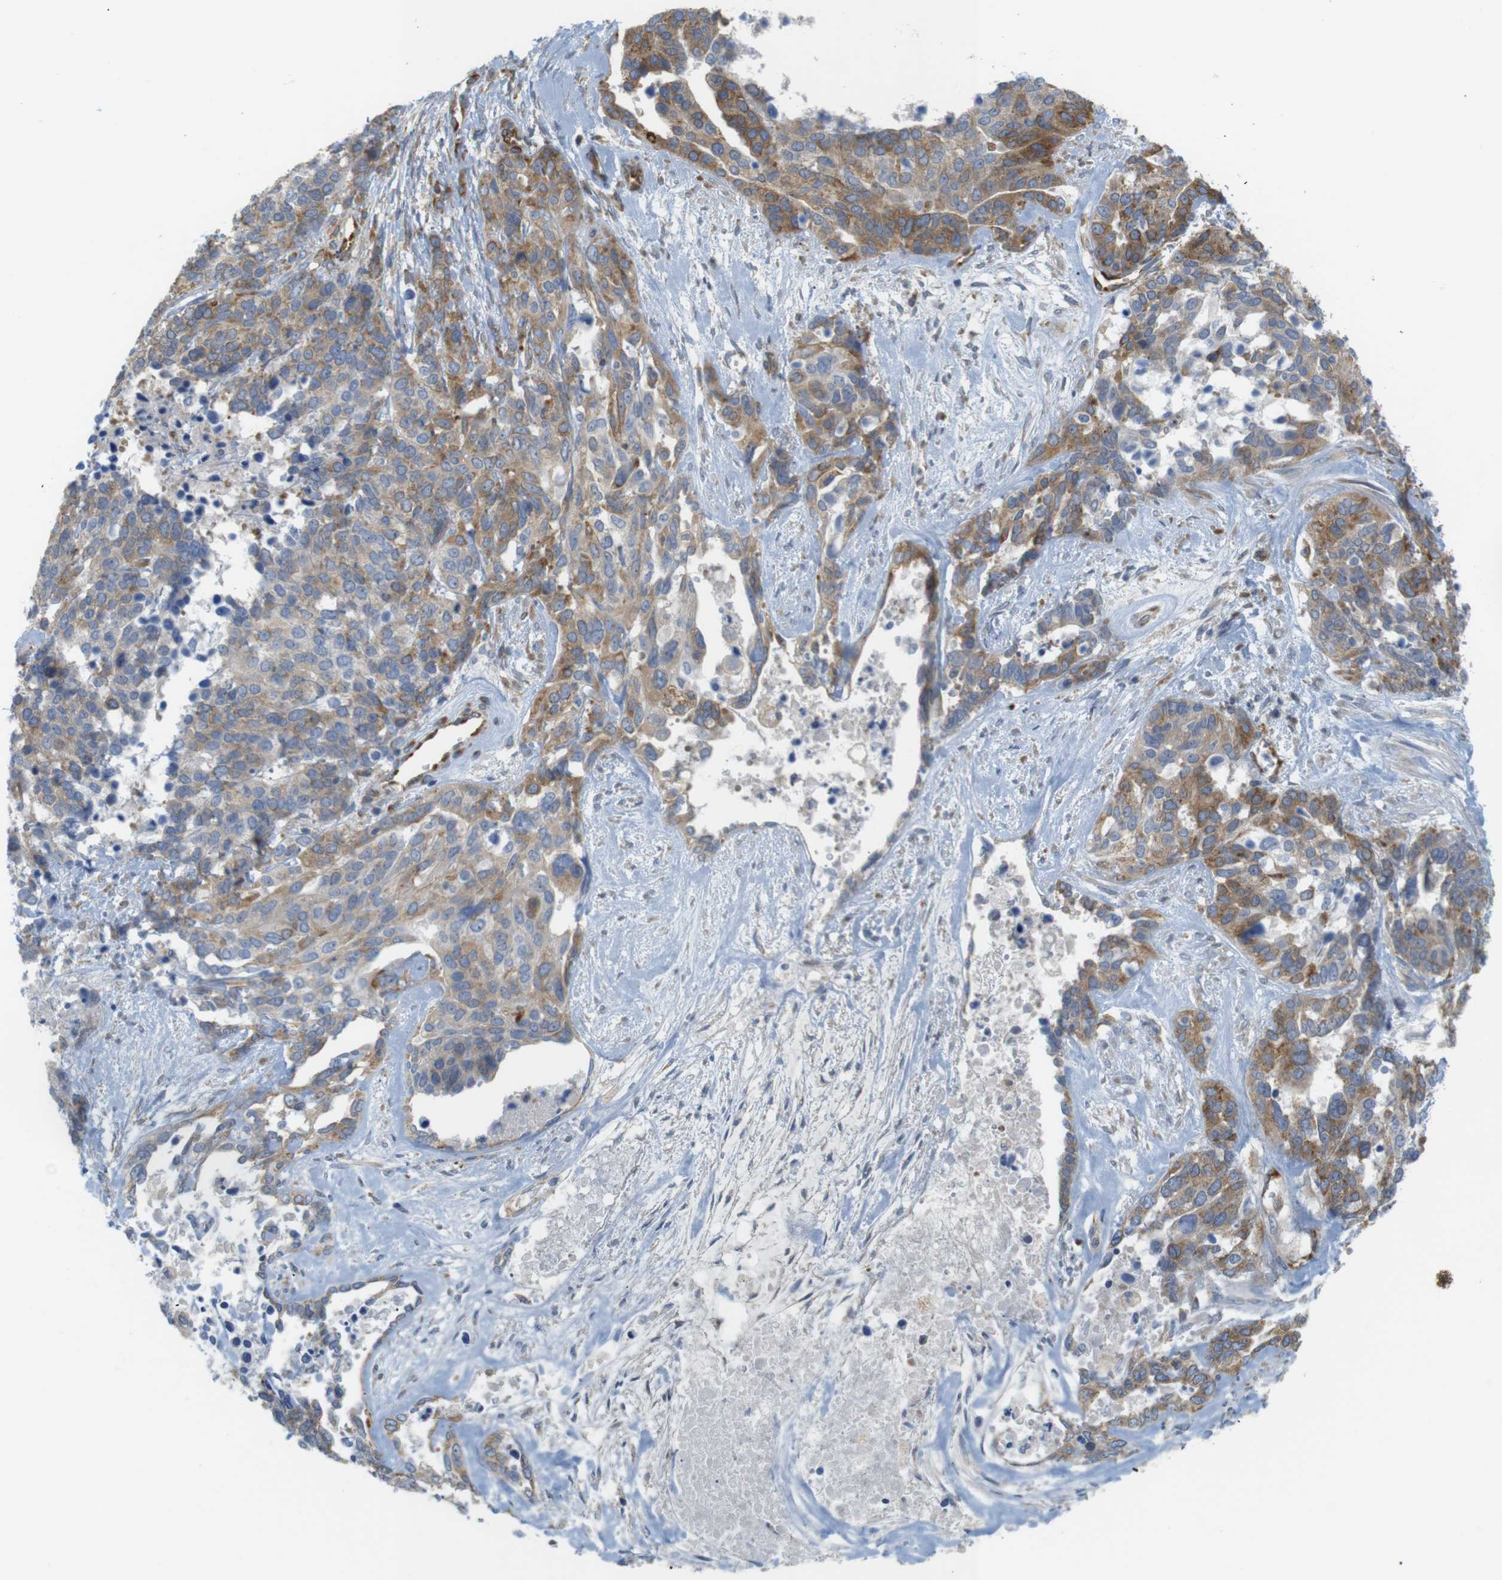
{"staining": {"intensity": "moderate", "quantity": ">75%", "location": "cytoplasmic/membranous"}, "tissue": "ovarian cancer", "cell_type": "Tumor cells", "image_type": "cancer", "snomed": [{"axis": "morphology", "description": "Cystadenocarcinoma, serous, NOS"}, {"axis": "topography", "description": "Ovary"}], "caption": "This image exhibits immunohistochemistry staining of ovarian cancer, with medium moderate cytoplasmic/membranous expression in approximately >75% of tumor cells.", "gene": "PCNX2", "patient": {"sex": "female", "age": 44}}